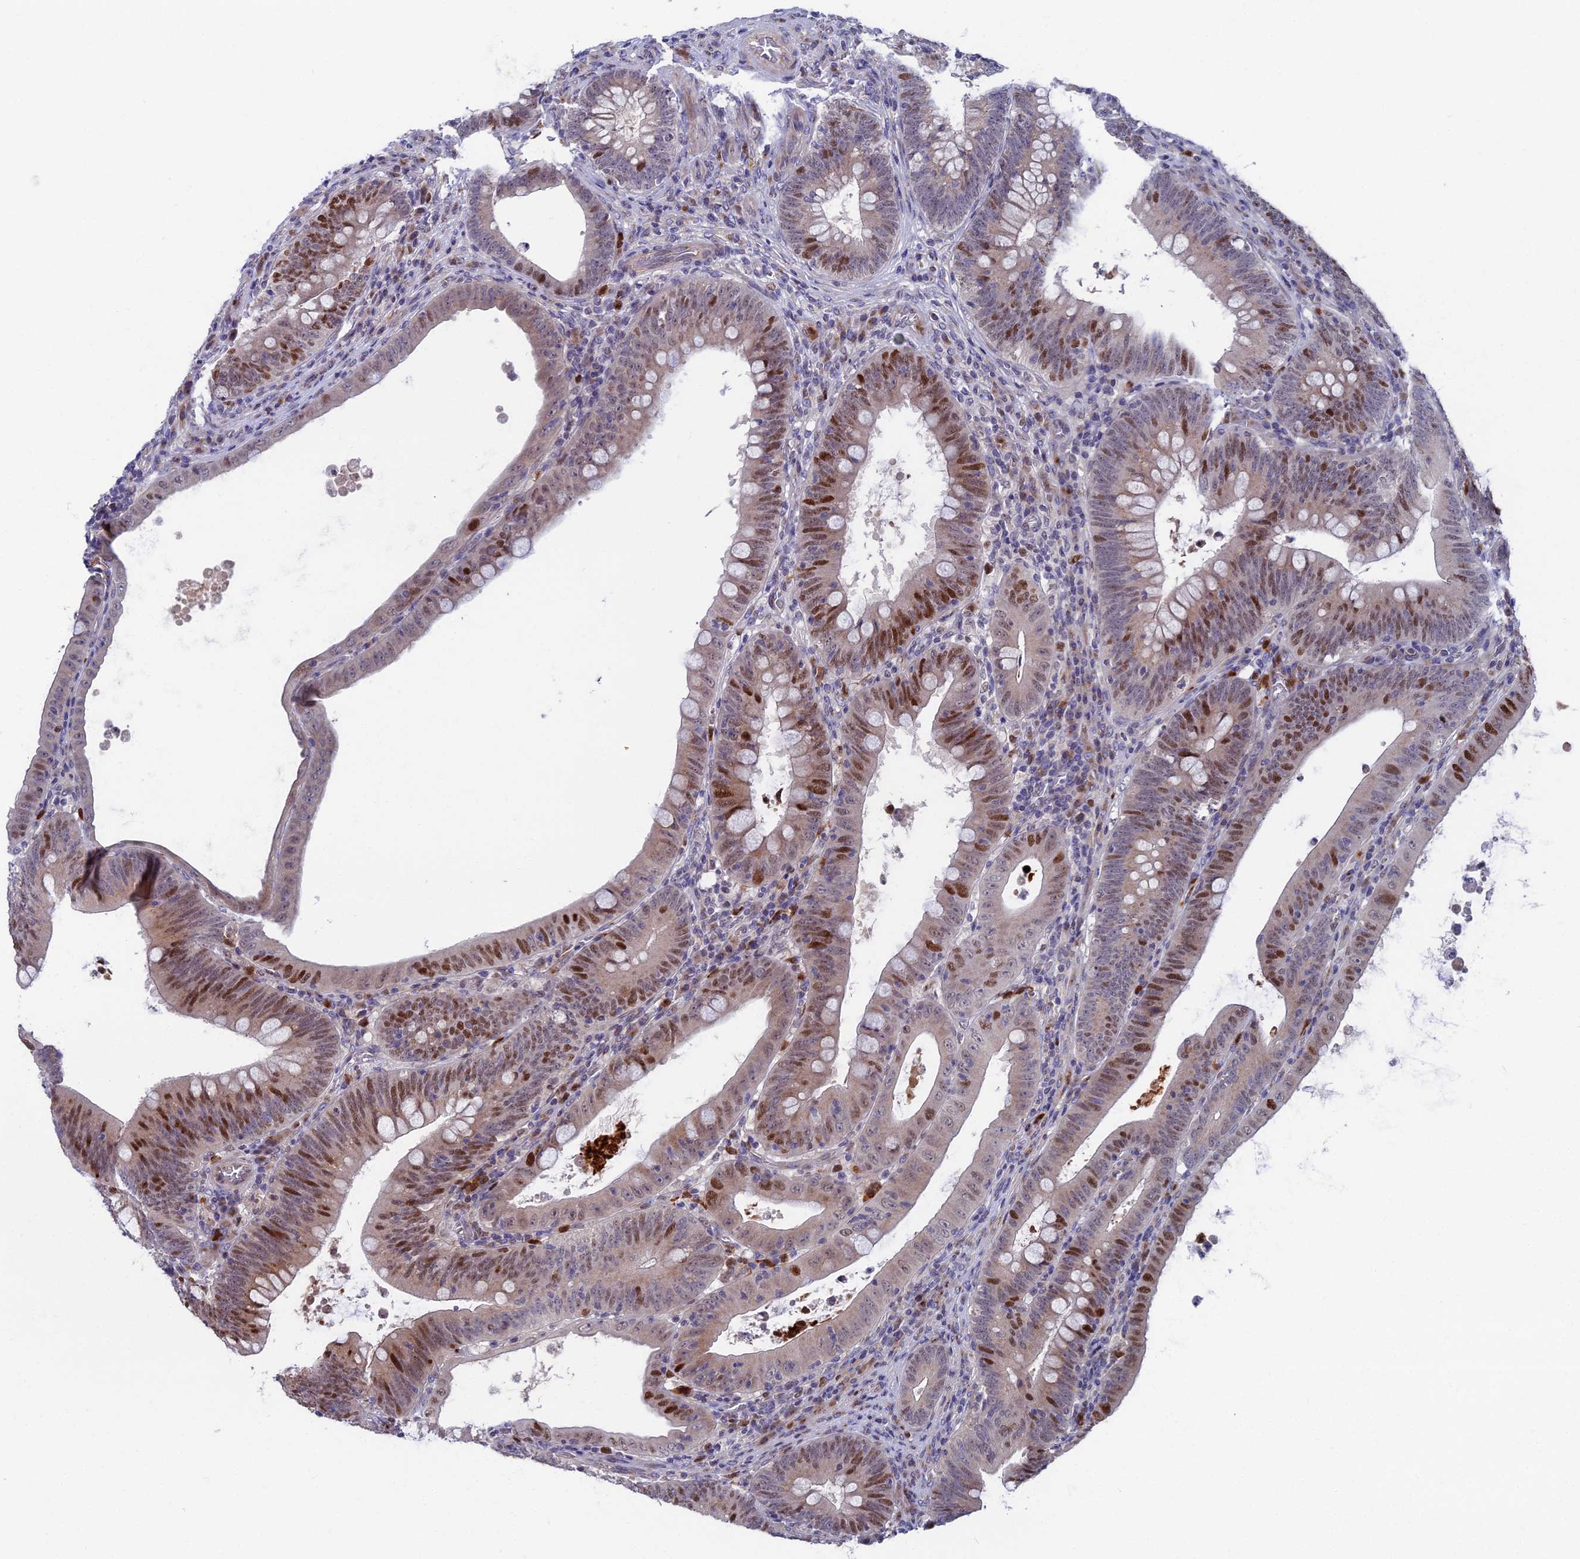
{"staining": {"intensity": "moderate", "quantity": ">75%", "location": "nuclear"}, "tissue": "colorectal cancer", "cell_type": "Tumor cells", "image_type": "cancer", "snomed": [{"axis": "morphology", "description": "Normal tissue, NOS"}, {"axis": "topography", "description": "Colon"}], "caption": "There is medium levels of moderate nuclear positivity in tumor cells of colorectal cancer, as demonstrated by immunohistochemical staining (brown color).", "gene": "LIG1", "patient": {"sex": "female", "age": 82}}